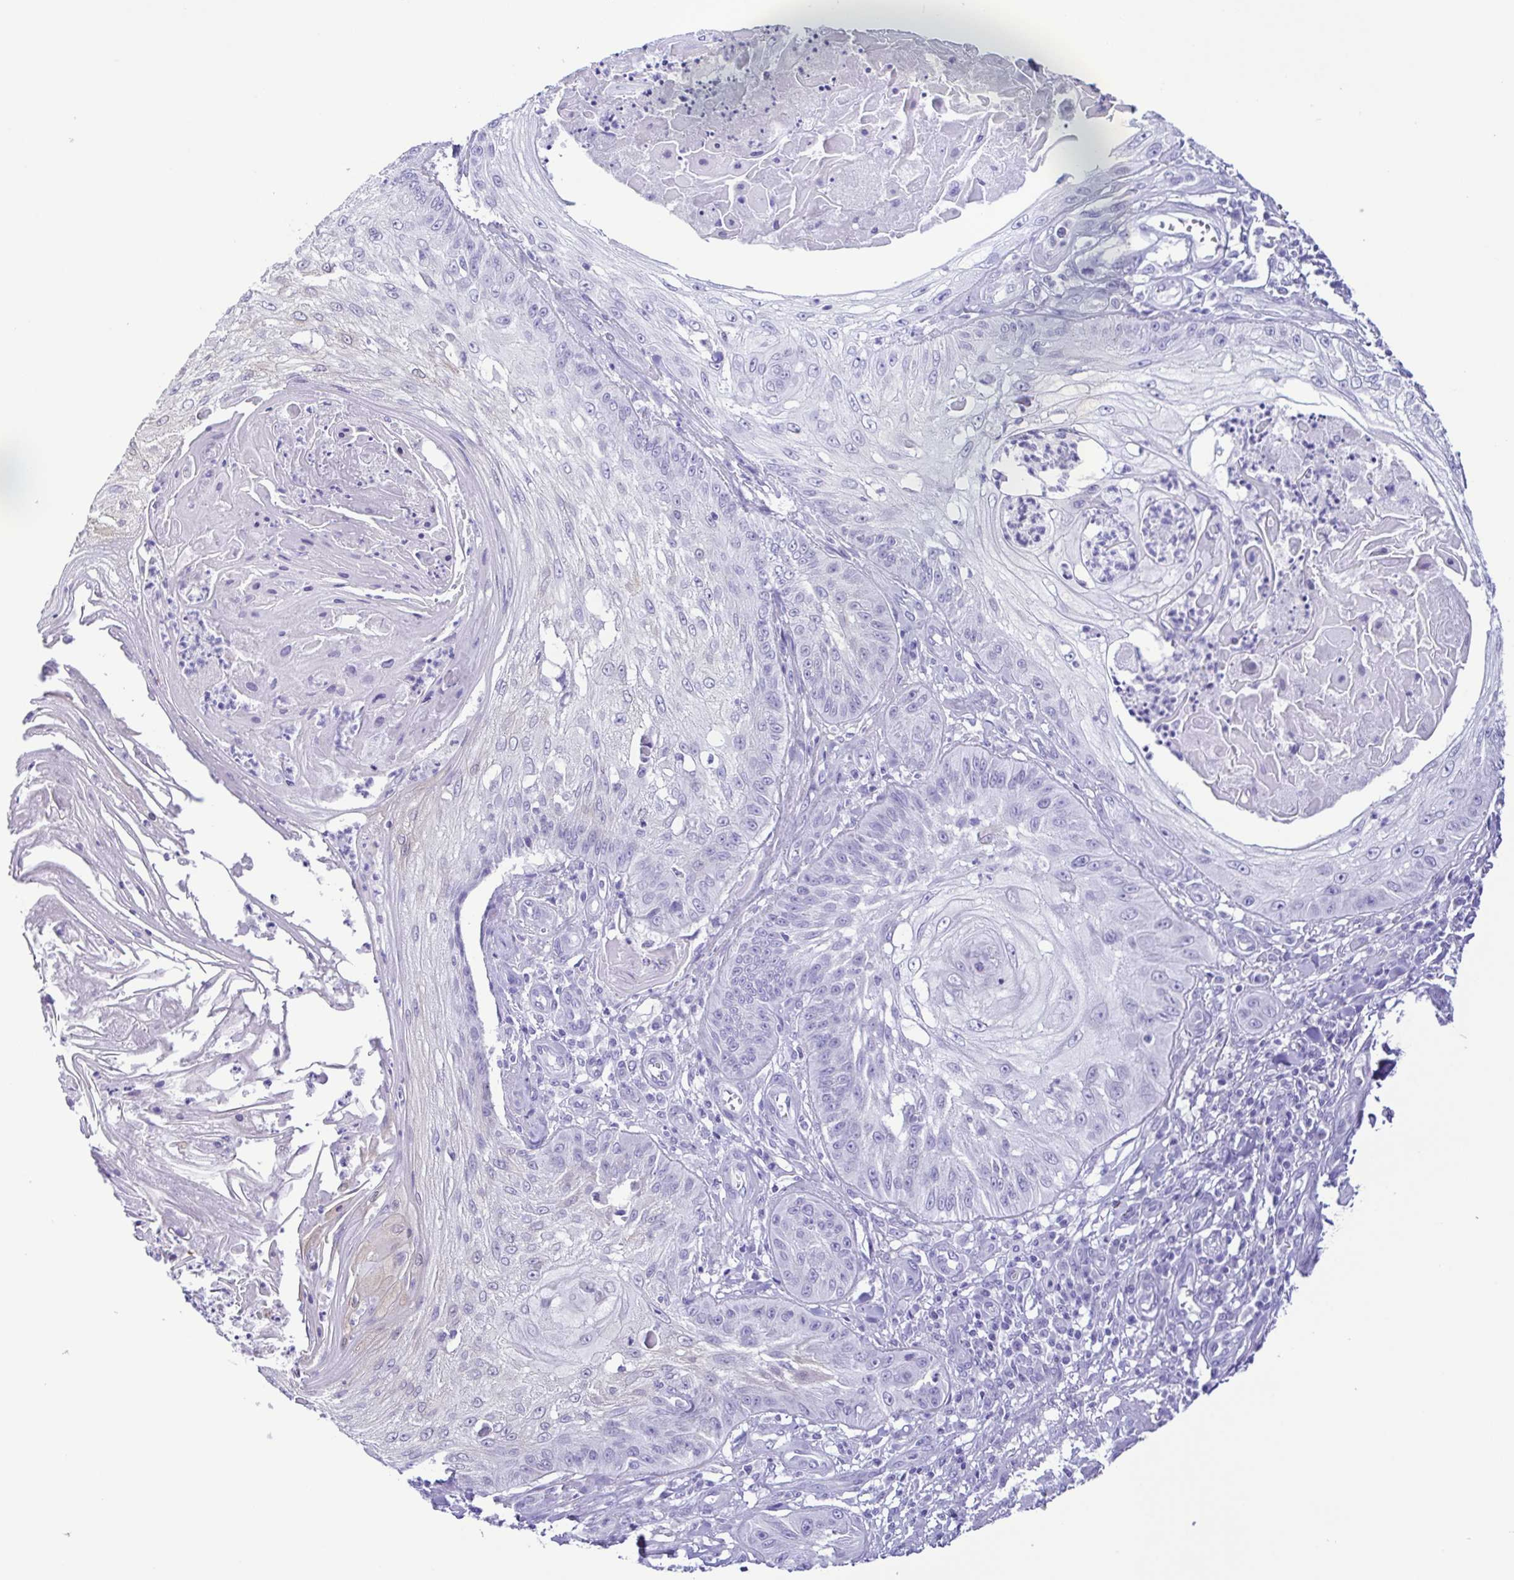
{"staining": {"intensity": "negative", "quantity": "none", "location": "none"}, "tissue": "skin cancer", "cell_type": "Tumor cells", "image_type": "cancer", "snomed": [{"axis": "morphology", "description": "Squamous cell carcinoma, NOS"}, {"axis": "topography", "description": "Skin"}], "caption": "Immunohistochemistry histopathology image of neoplastic tissue: human squamous cell carcinoma (skin) stained with DAB (3,3'-diaminobenzidine) shows no significant protein staining in tumor cells.", "gene": "CASP14", "patient": {"sex": "male", "age": 70}}